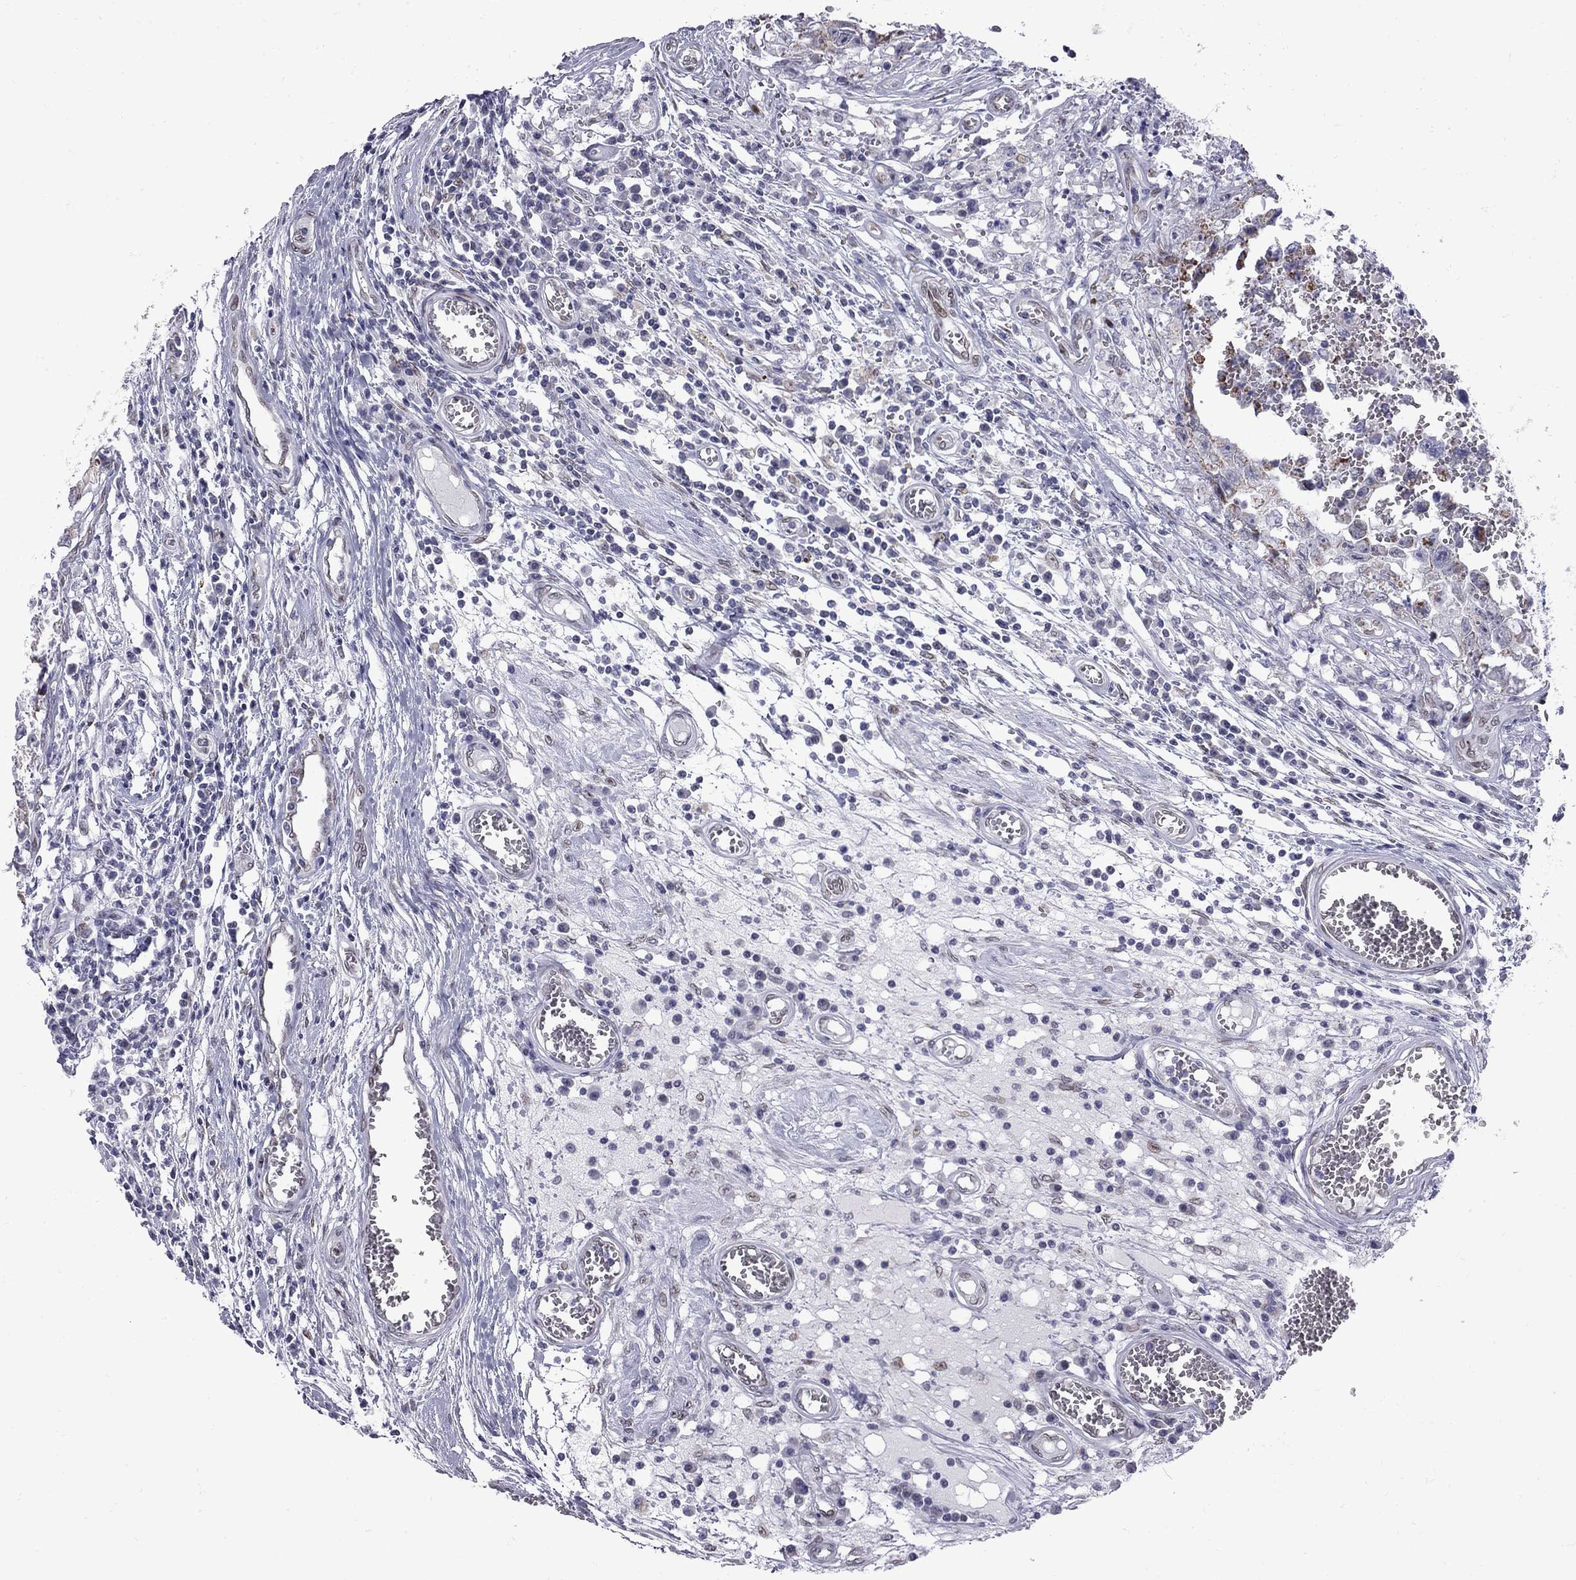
{"staining": {"intensity": "weak", "quantity": "25%-75%", "location": "cytoplasmic/membranous"}, "tissue": "testis cancer", "cell_type": "Tumor cells", "image_type": "cancer", "snomed": [{"axis": "morphology", "description": "Carcinoma, Embryonal, NOS"}, {"axis": "topography", "description": "Testis"}], "caption": "Tumor cells show low levels of weak cytoplasmic/membranous positivity in approximately 25%-75% of cells in human embryonal carcinoma (testis).", "gene": "CLTCL1", "patient": {"sex": "male", "age": 36}}